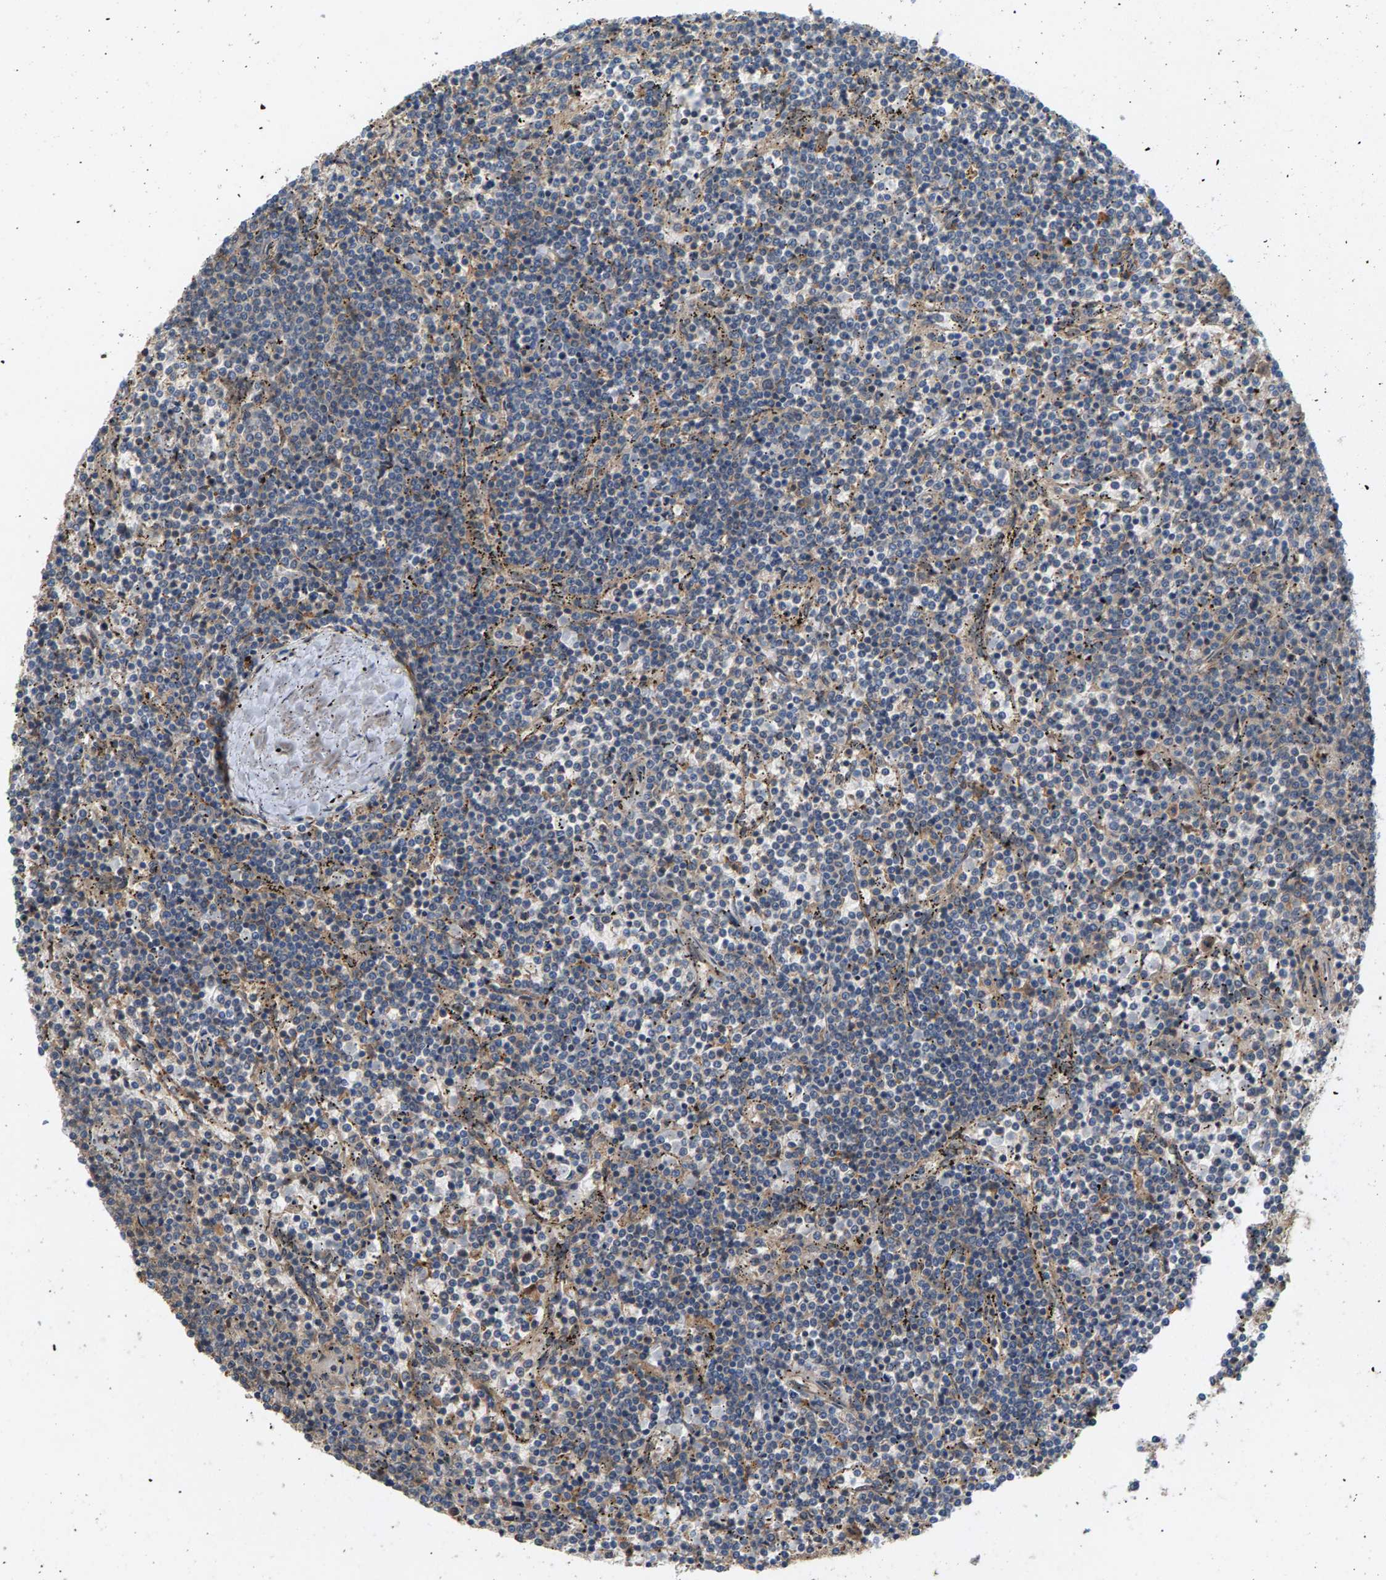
{"staining": {"intensity": "weak", "quantity": "<25%", "location": "cytoplasmic/membranous"}, "tissue": "lymphoma", "cell_type": "Tumor cells", "image_type": "cancer", "snomed": [{"axis": "morphology", "description": "Malignant lymphoma, non-Hodgkin's type, Low grade"}, {"axis": "topography", "description": "Spleen"}], "caption": "IHC histopathology image of malignant lymphoma, non-Hodgkin's type (low-grade) stained for a protein (brown), which exhibits no positivity in tumor cells.", "gene": "MAP2K5", "patient": {"sex": "female", "age": 50}}